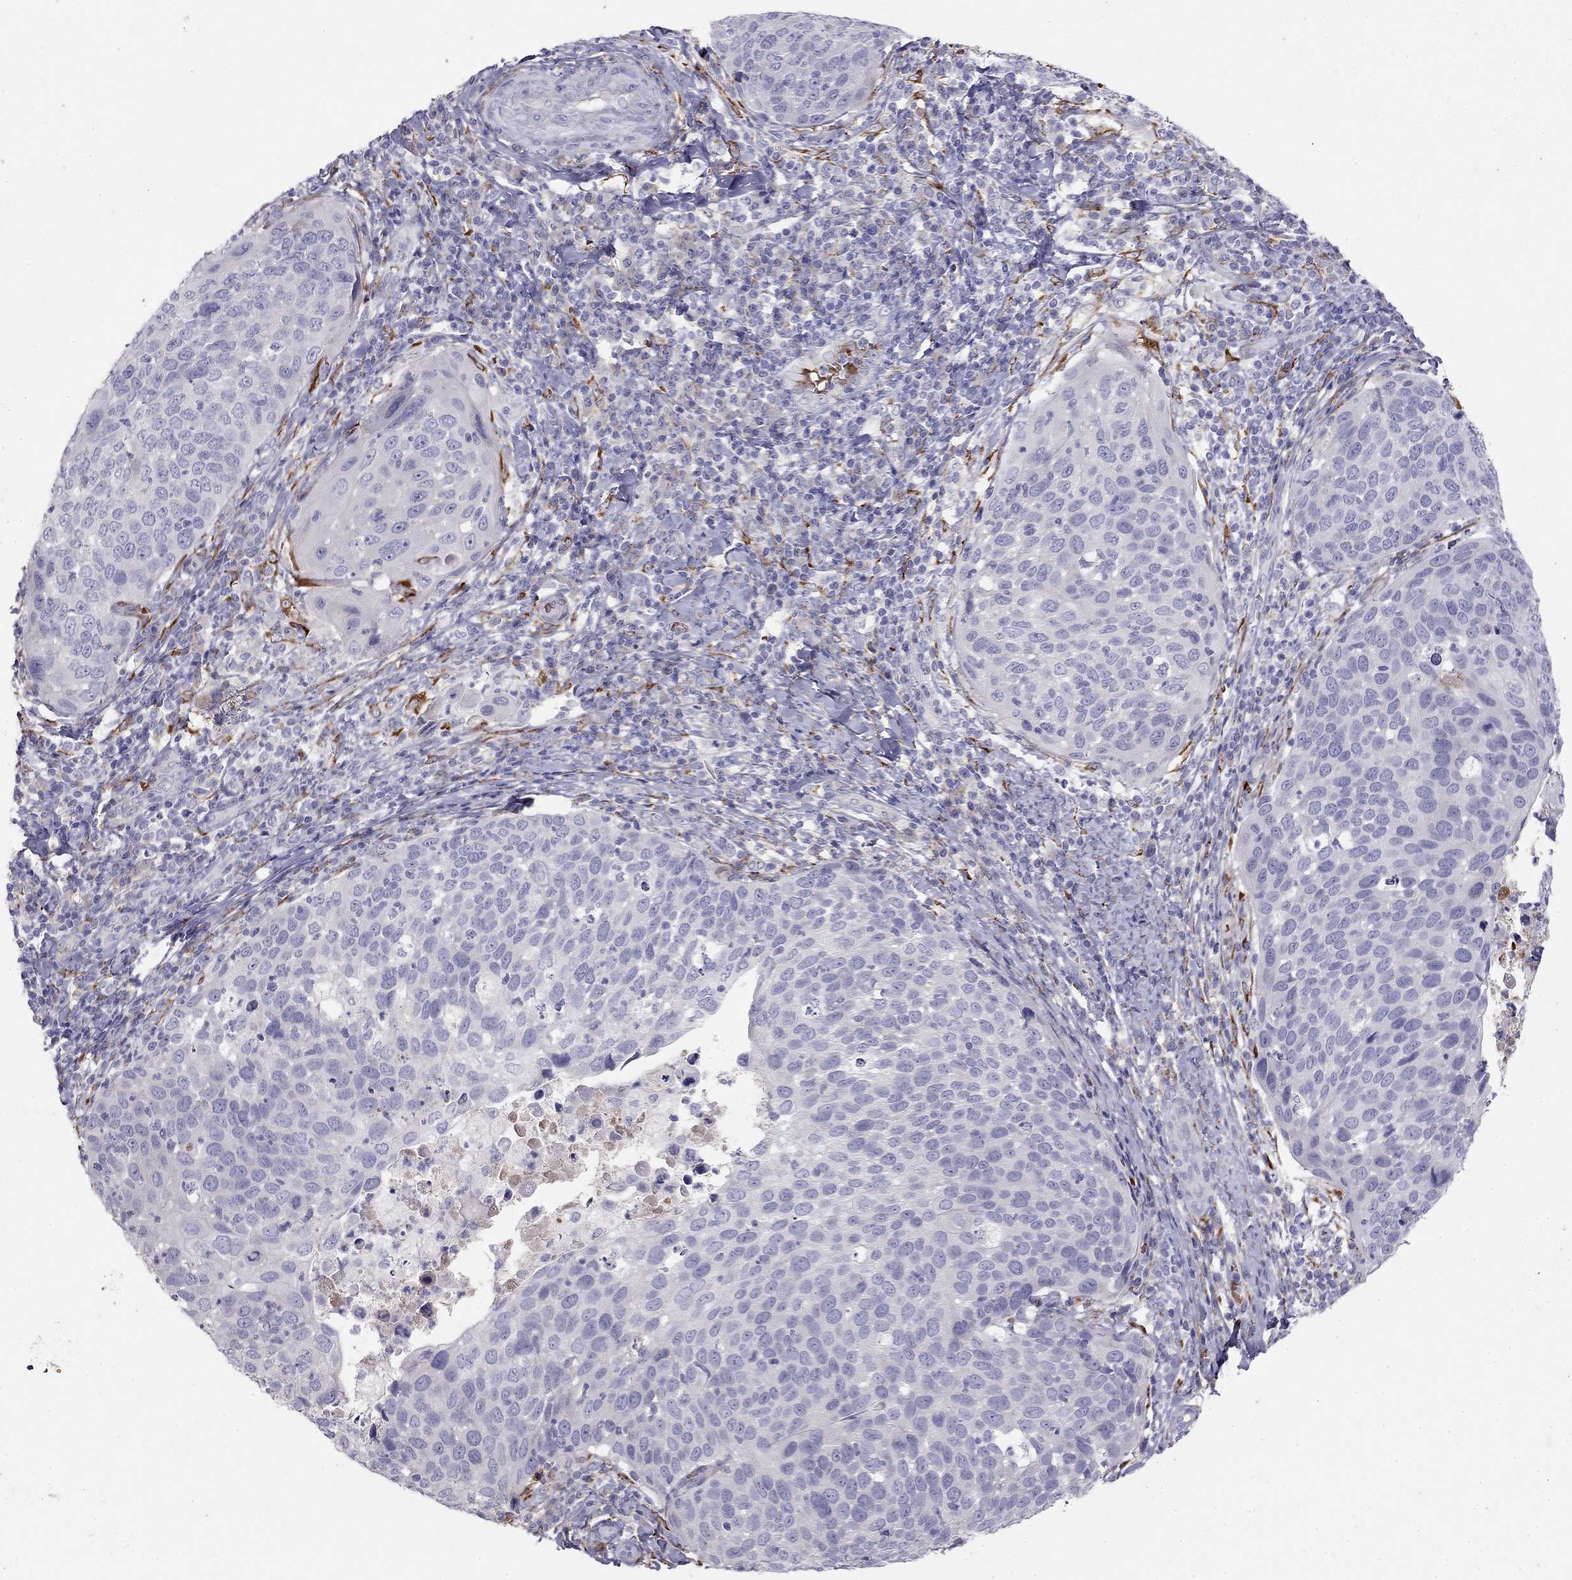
{"staining": {"intensity": "negative", "quantity": "none", "location": "none"}, "tissue": "cervical cancer", "cell_type": "Tumor cells", "image_type": "cancer", "snomed": [{"axis": "morphology", "description": "Squamous cell carcinoma, NOS"}, {"axis": "topography", "description": "Cervix"}], "caption": "Human cervical cancer (squamous cell carcinoma) stained for a protein using immunohistochemistry shows no staining in tumor cells.", "gene": "RHD", "patient": {"sex": "female", "age": 54}}